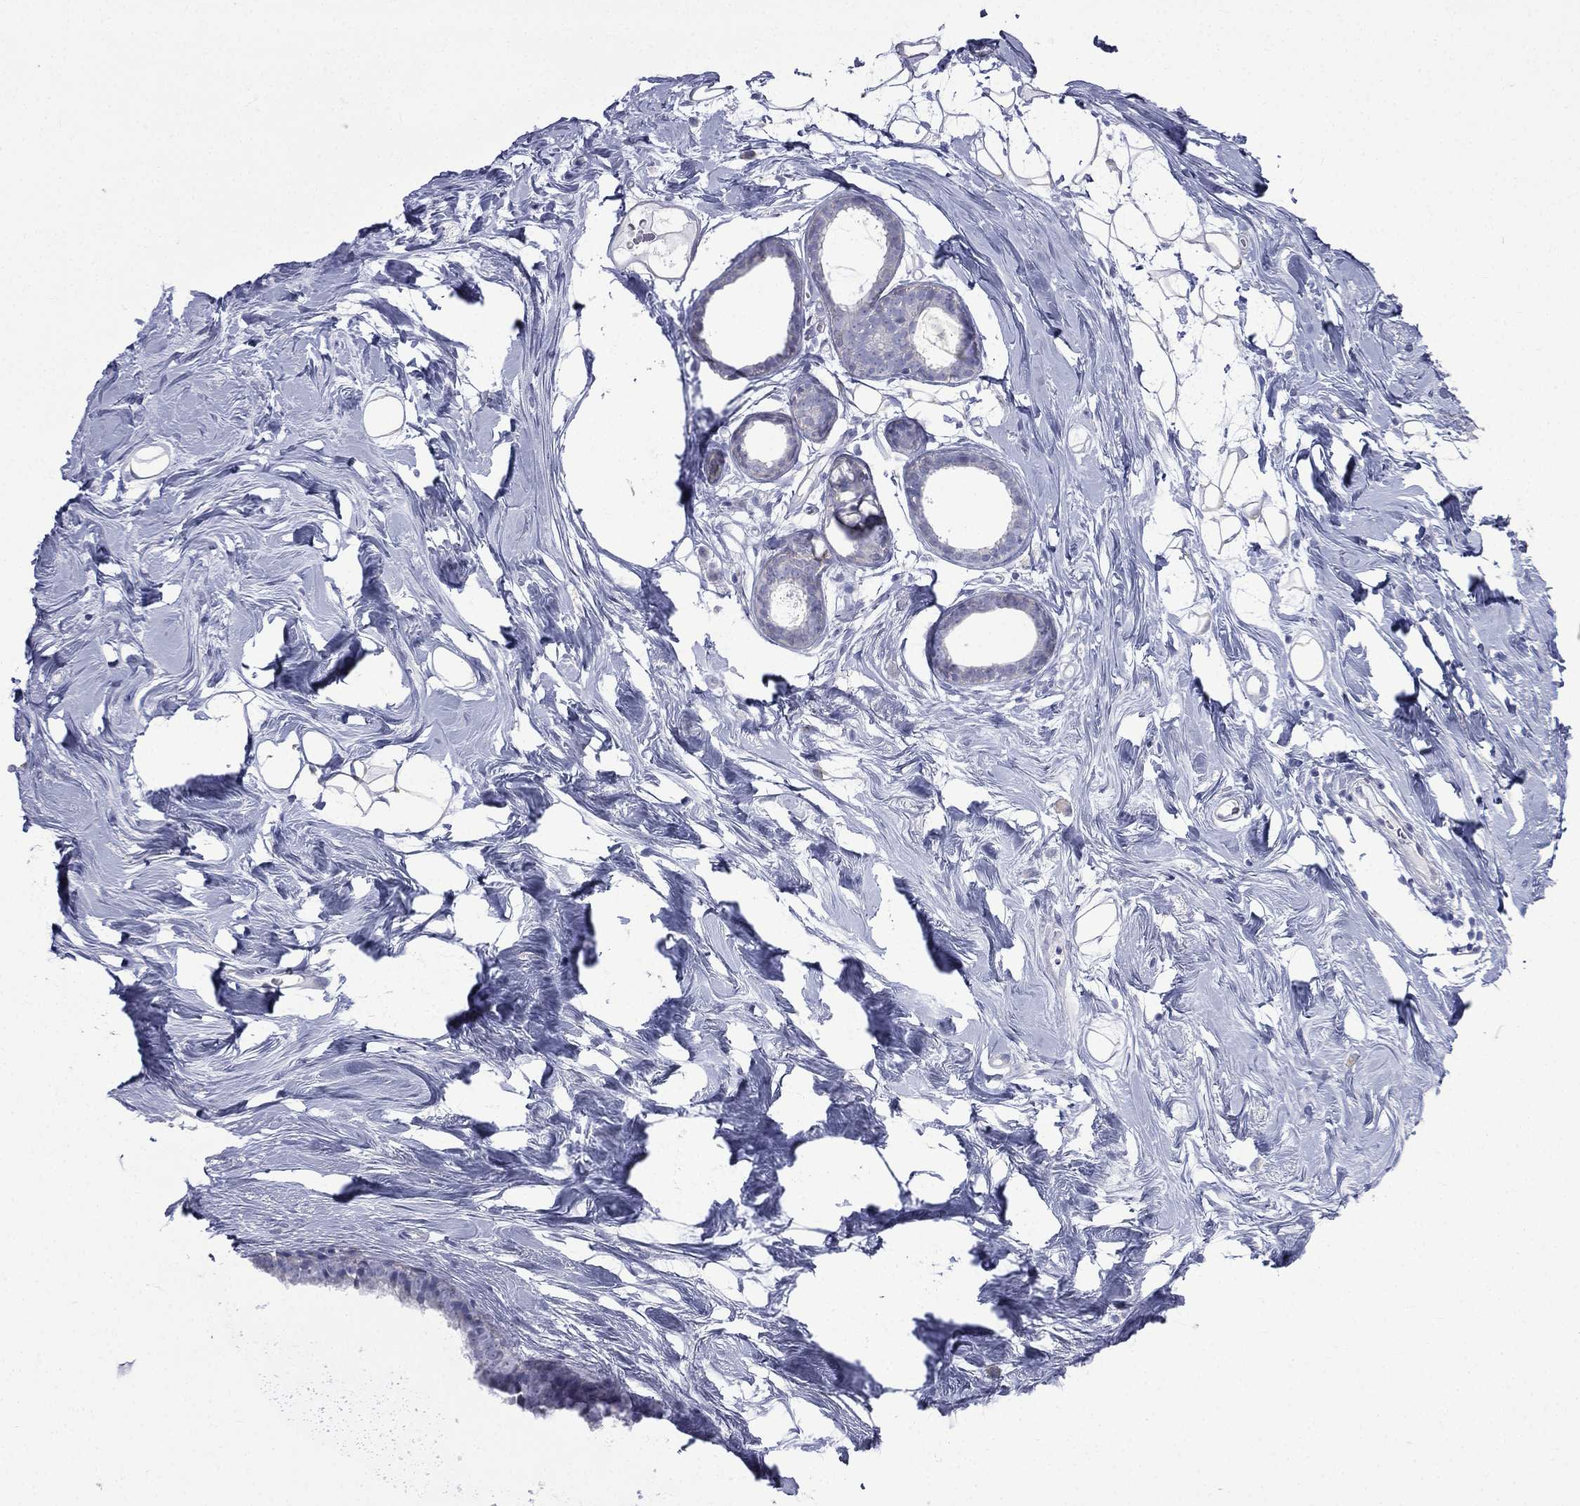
{"staining": {"intensity": "negative", "quantity": "none", "location": "none"}, "tissue": "breast cancer", "cell_type": "Tumor cells", "image_type": "cancer", "snomed": [{"axis": "morphology", "description": "Lobular carcinoma"}, {"axis": "topography", "description": "Breast"}], "caption": "Immunohistochemical staining of human lobular carcinoma (breast) exhibits no significant expression in tumor cells.", "gene": "CES2", "patient": {"sex": "female", "age": 49}}